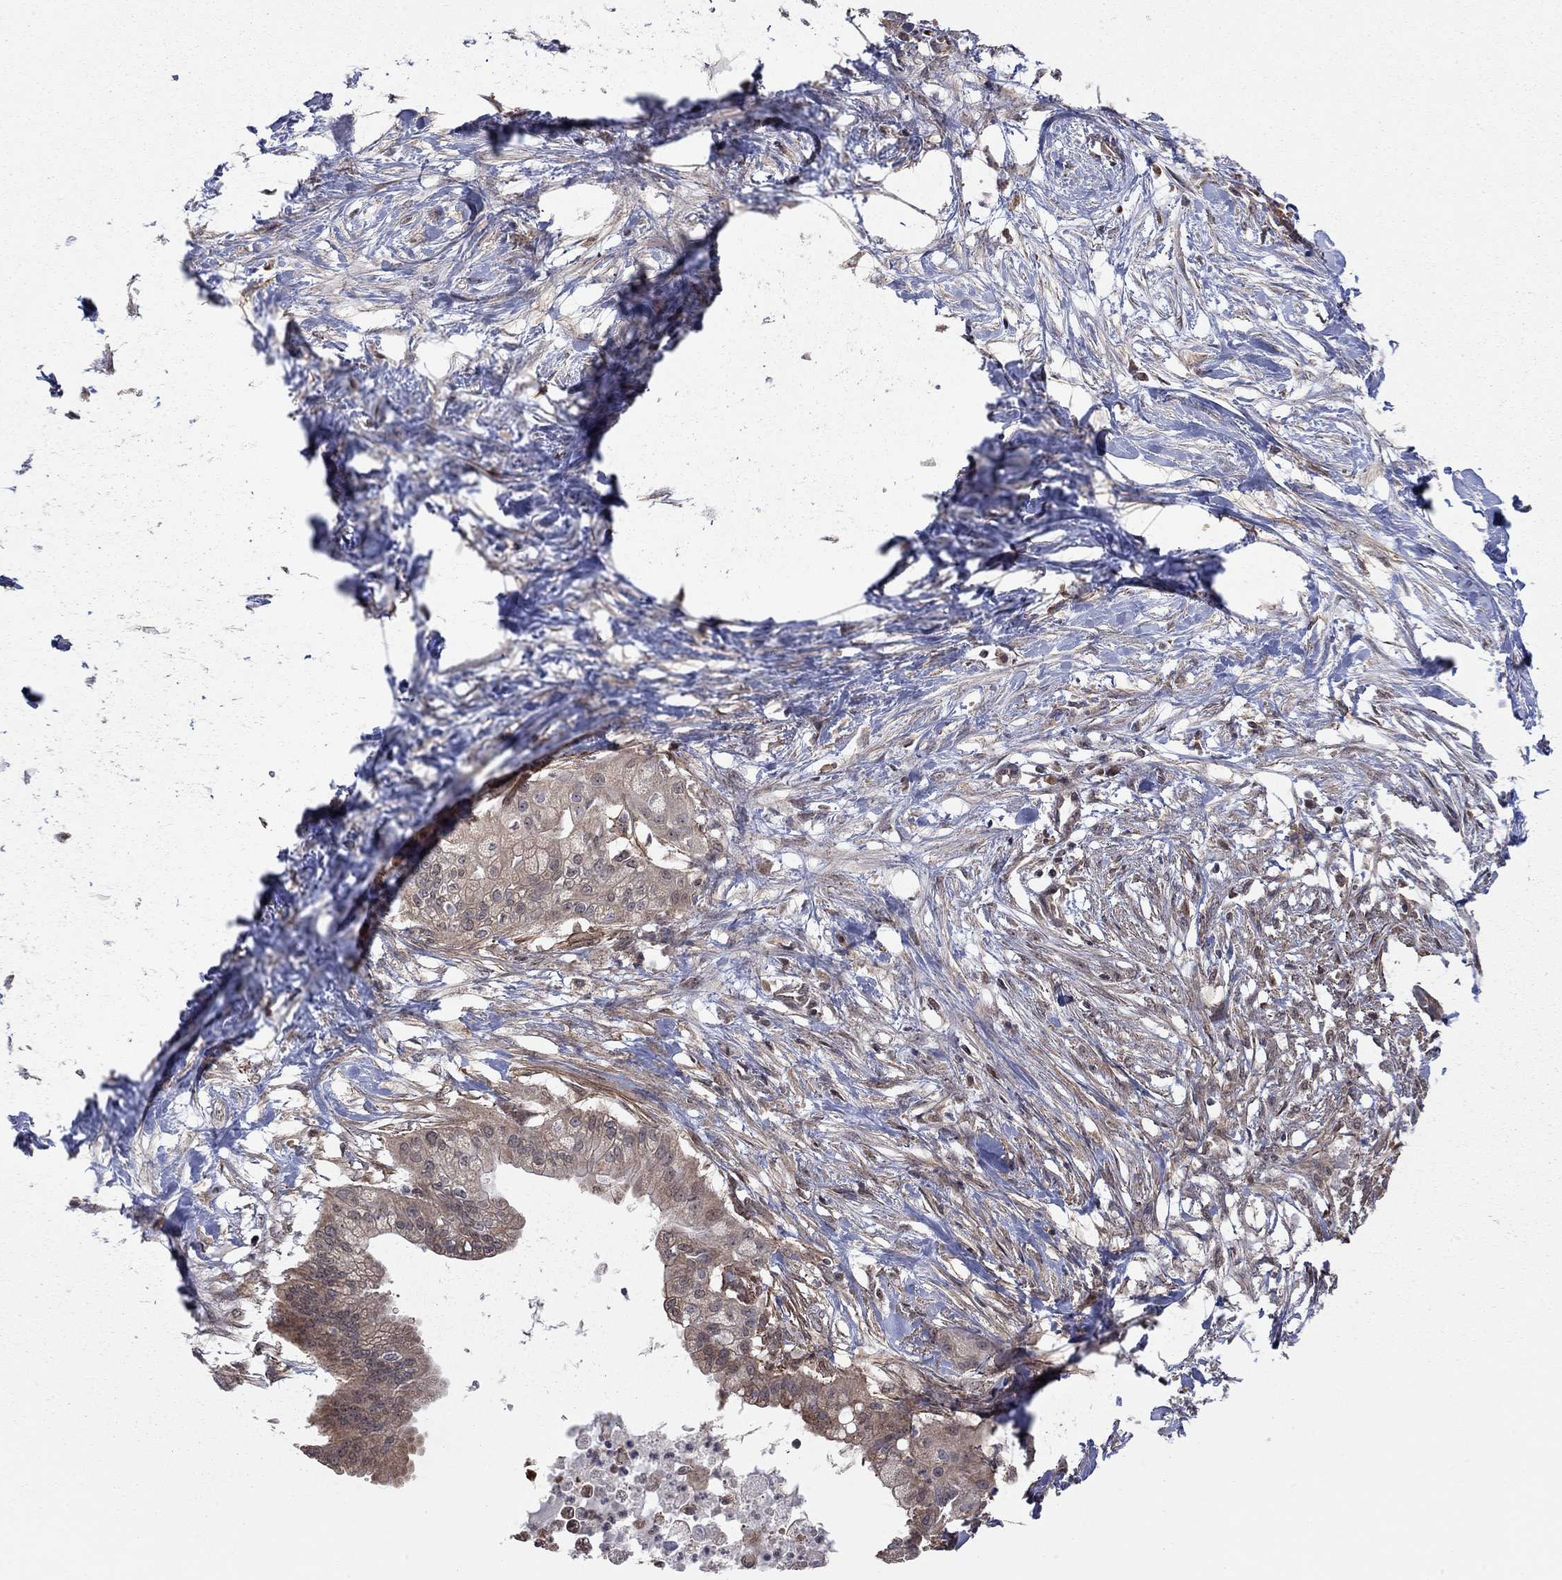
{"staining": {"intensity": "weak", "quantity": "<25%", "location": "cytoplasmic/membranous"}, "tissue": "pancreatic cancer", "cell_type": "Tumor cells", "image_type": "cancer", "snomed": [{"axis": "morphology", "description": "Normal tissue, NOS"}, {"axis": "morphology", "description": "Adenocarcinoma, NOS"}, {"axis": "topography", "description": "Pancreas"}], "caption": "Immunohistochemical staining of human pancreatic cancer reveals no significant positivity in tumor cells.", "gene": "TDP1", "patient": {"sex": "female", "age": 58}}